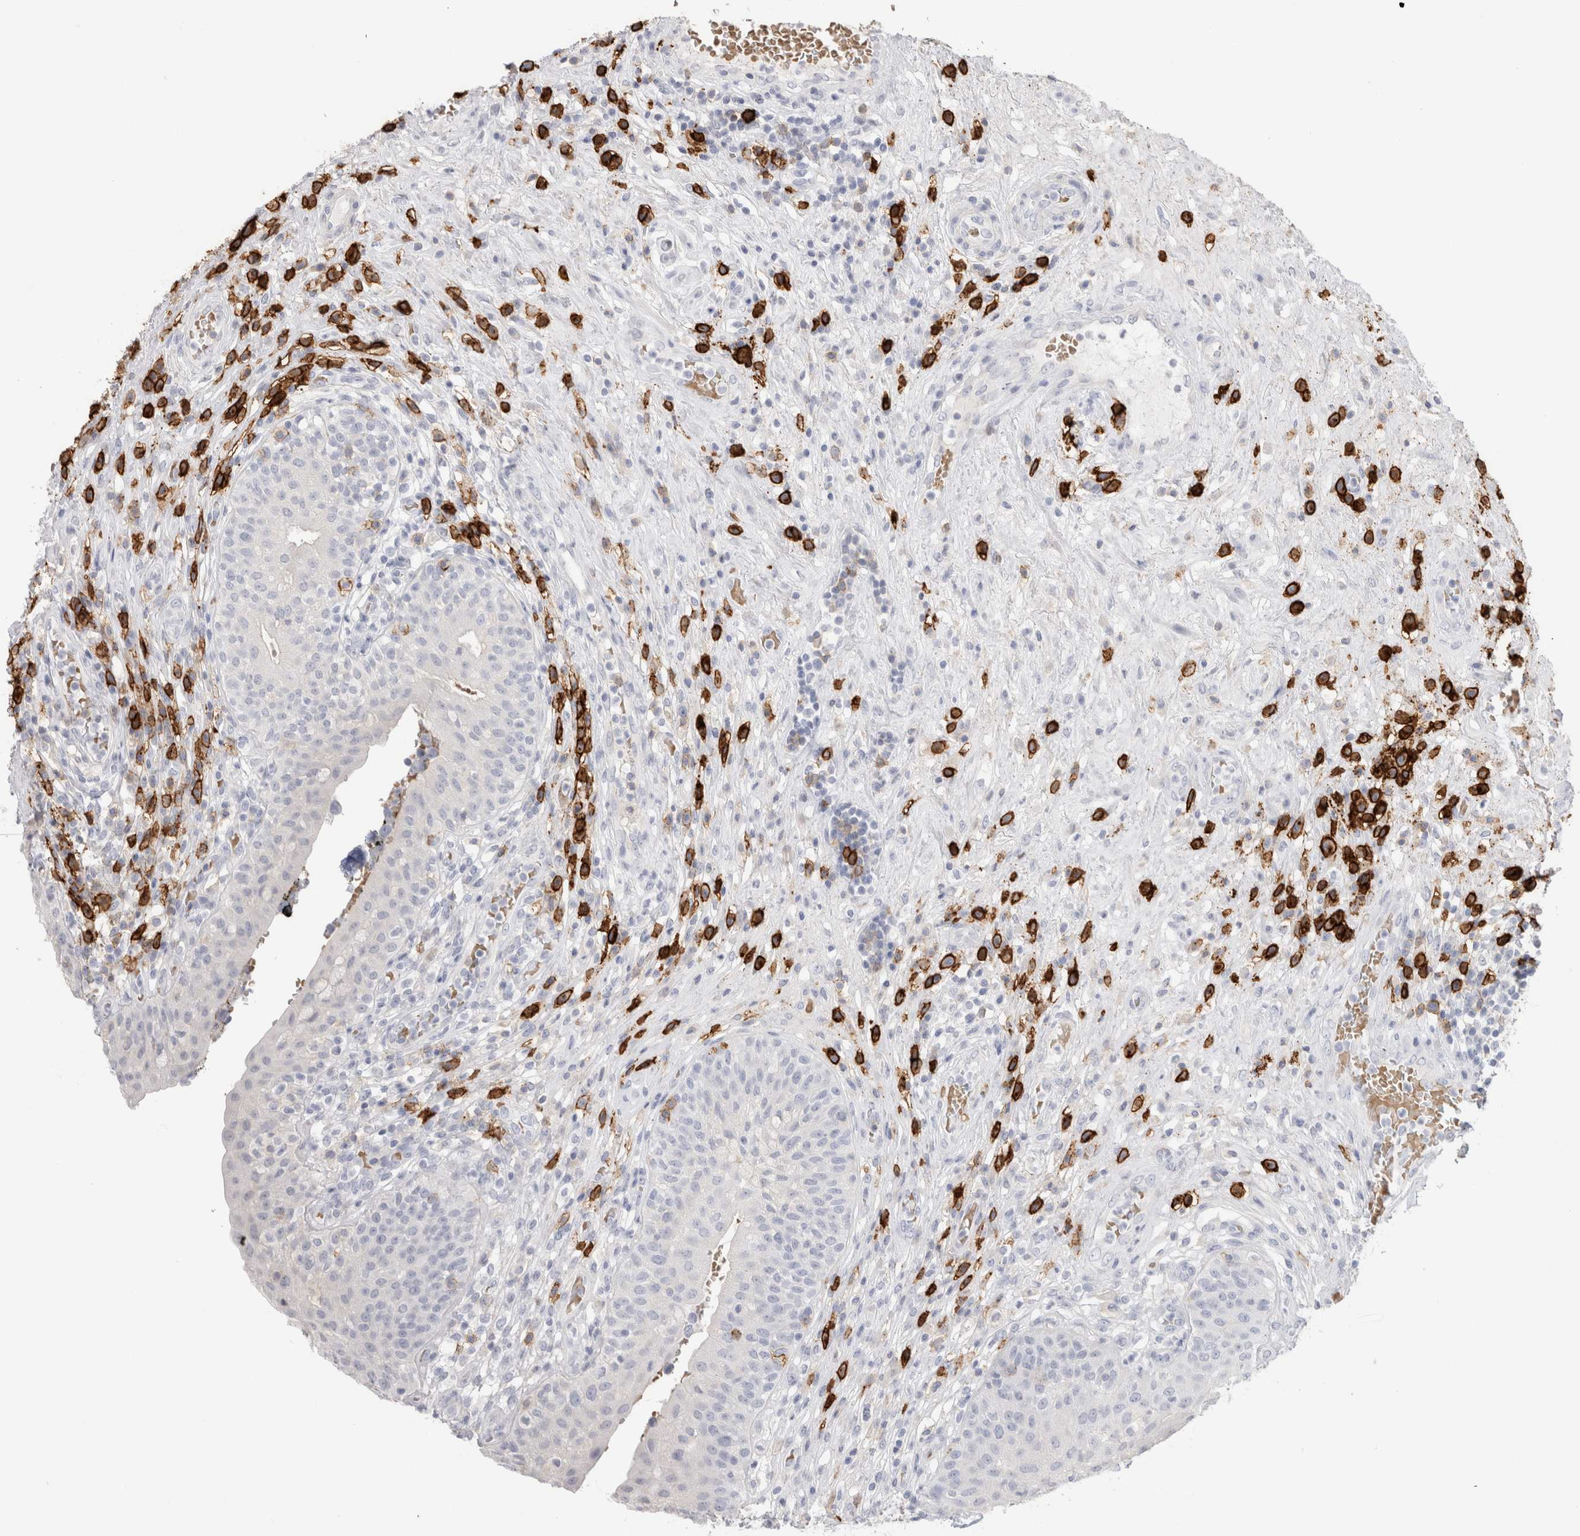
{"staining": {"intensity": "negative", "quantity": "none", "location": "none"}, "tissue": "urinary bladder", "cell_type": "Urothelial cells", "image_type": "normal", "snomed": [{"axis": "morphology", "description": "Normal tissue, NOS"}, {"axis": "topography", "description": "Urinary bladder"}], "caption": "This is a image of immunohistochemistry staining of unremarkable urinary bladder, which shows no positivity in urothelial cells. (Immunohistochemistry, brightfield microscopy, high magnification).", "gene": "CD38", "patient": {"sex": "female", "age": 62}}